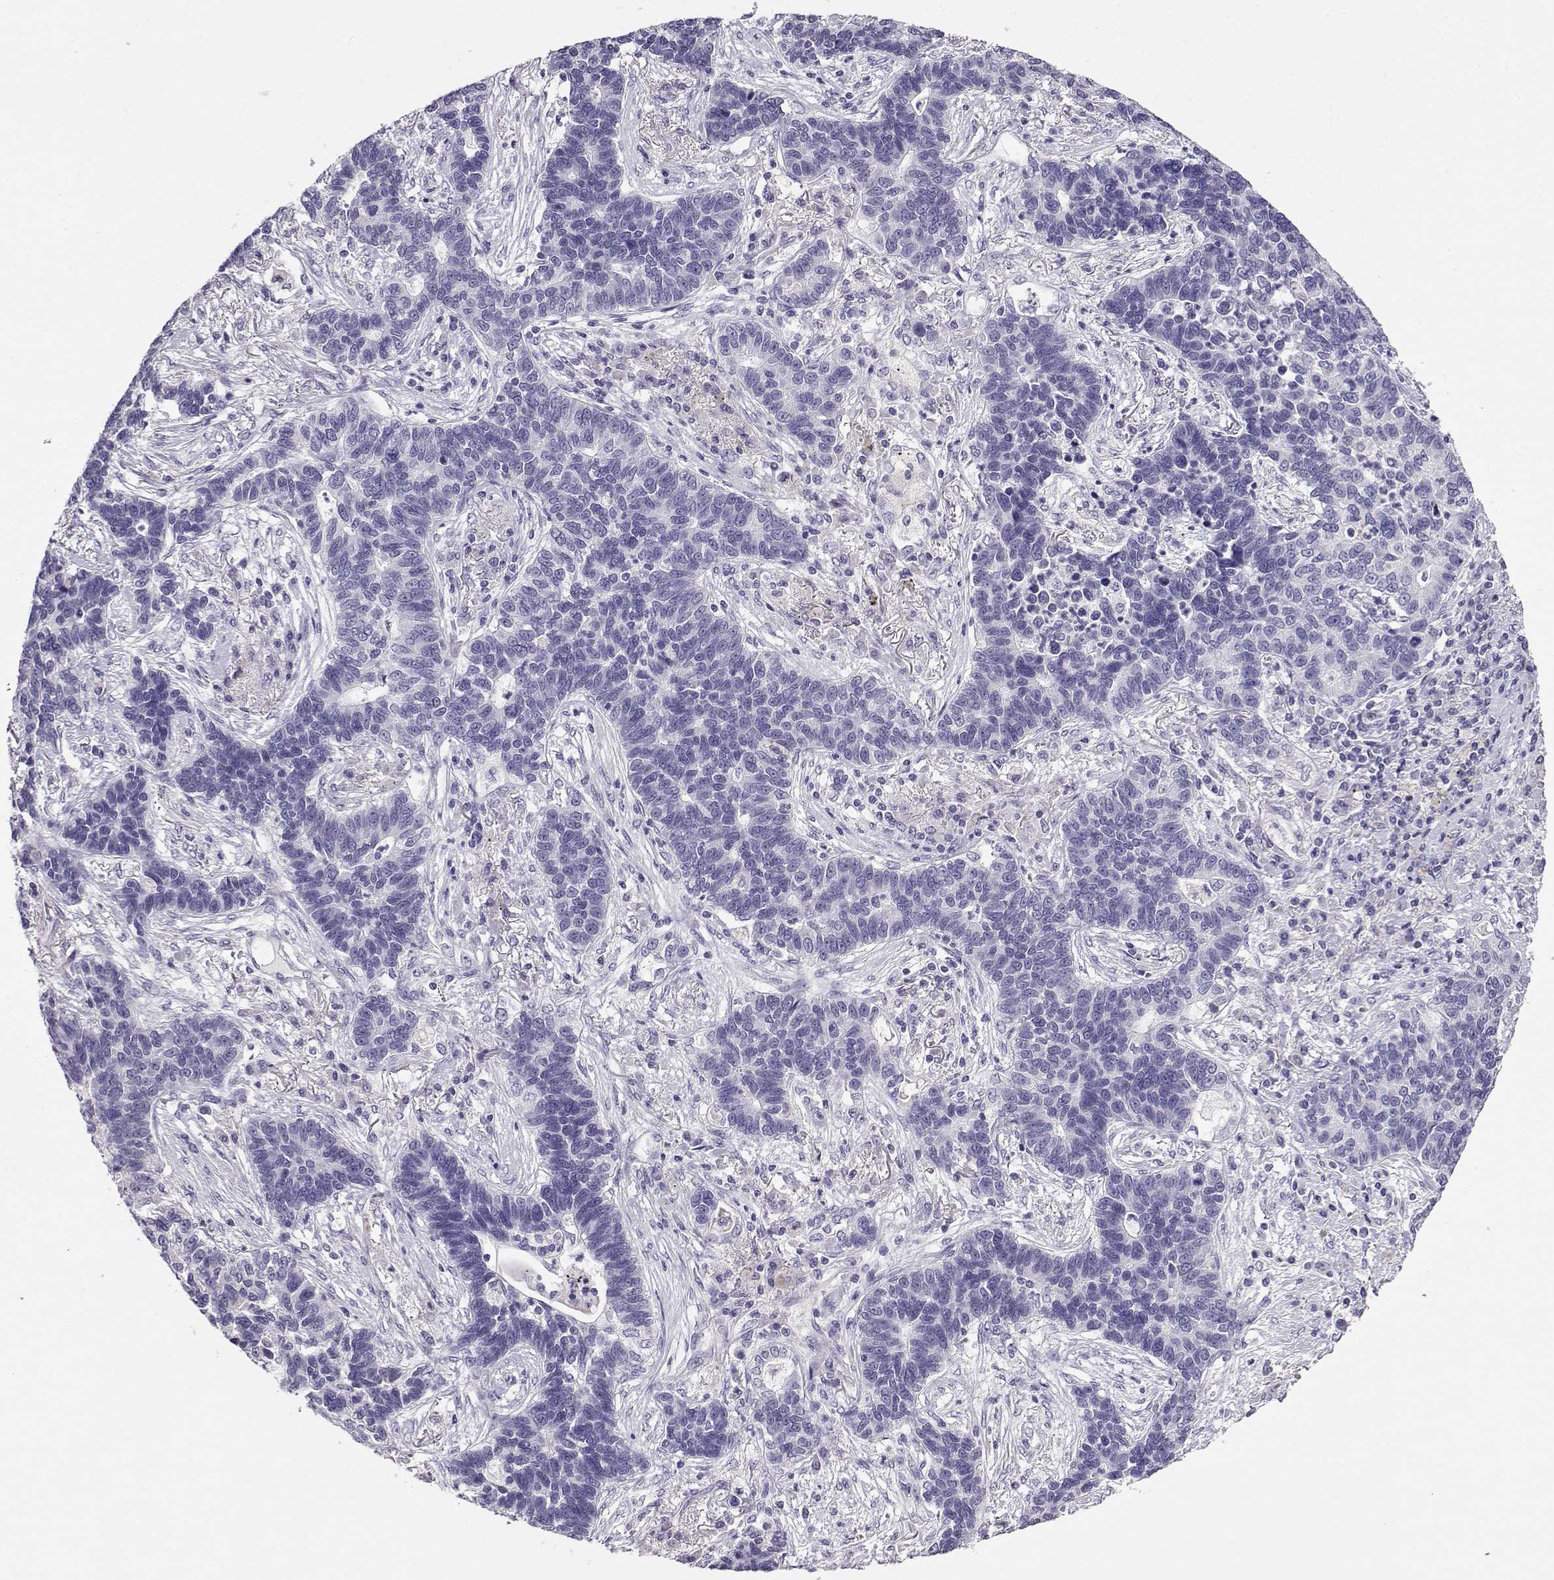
{"staining": {"intensity": "negative", "quantity": "none", "location": "none"}, "tissue": "lung cancer", "cell_type": "Tumor cells", "image_type": "cancer", "snomed": [{"axis": "morphology", "description": "Adenocarcinoma, NOS"}, {"axis": "topography", "description": "Lung"}], "caption": "Tumor cells show no significant expression in lung adenocarcinoma.", "gene": "ENDOU", "patient": {"sex": "female", "age": 57}}